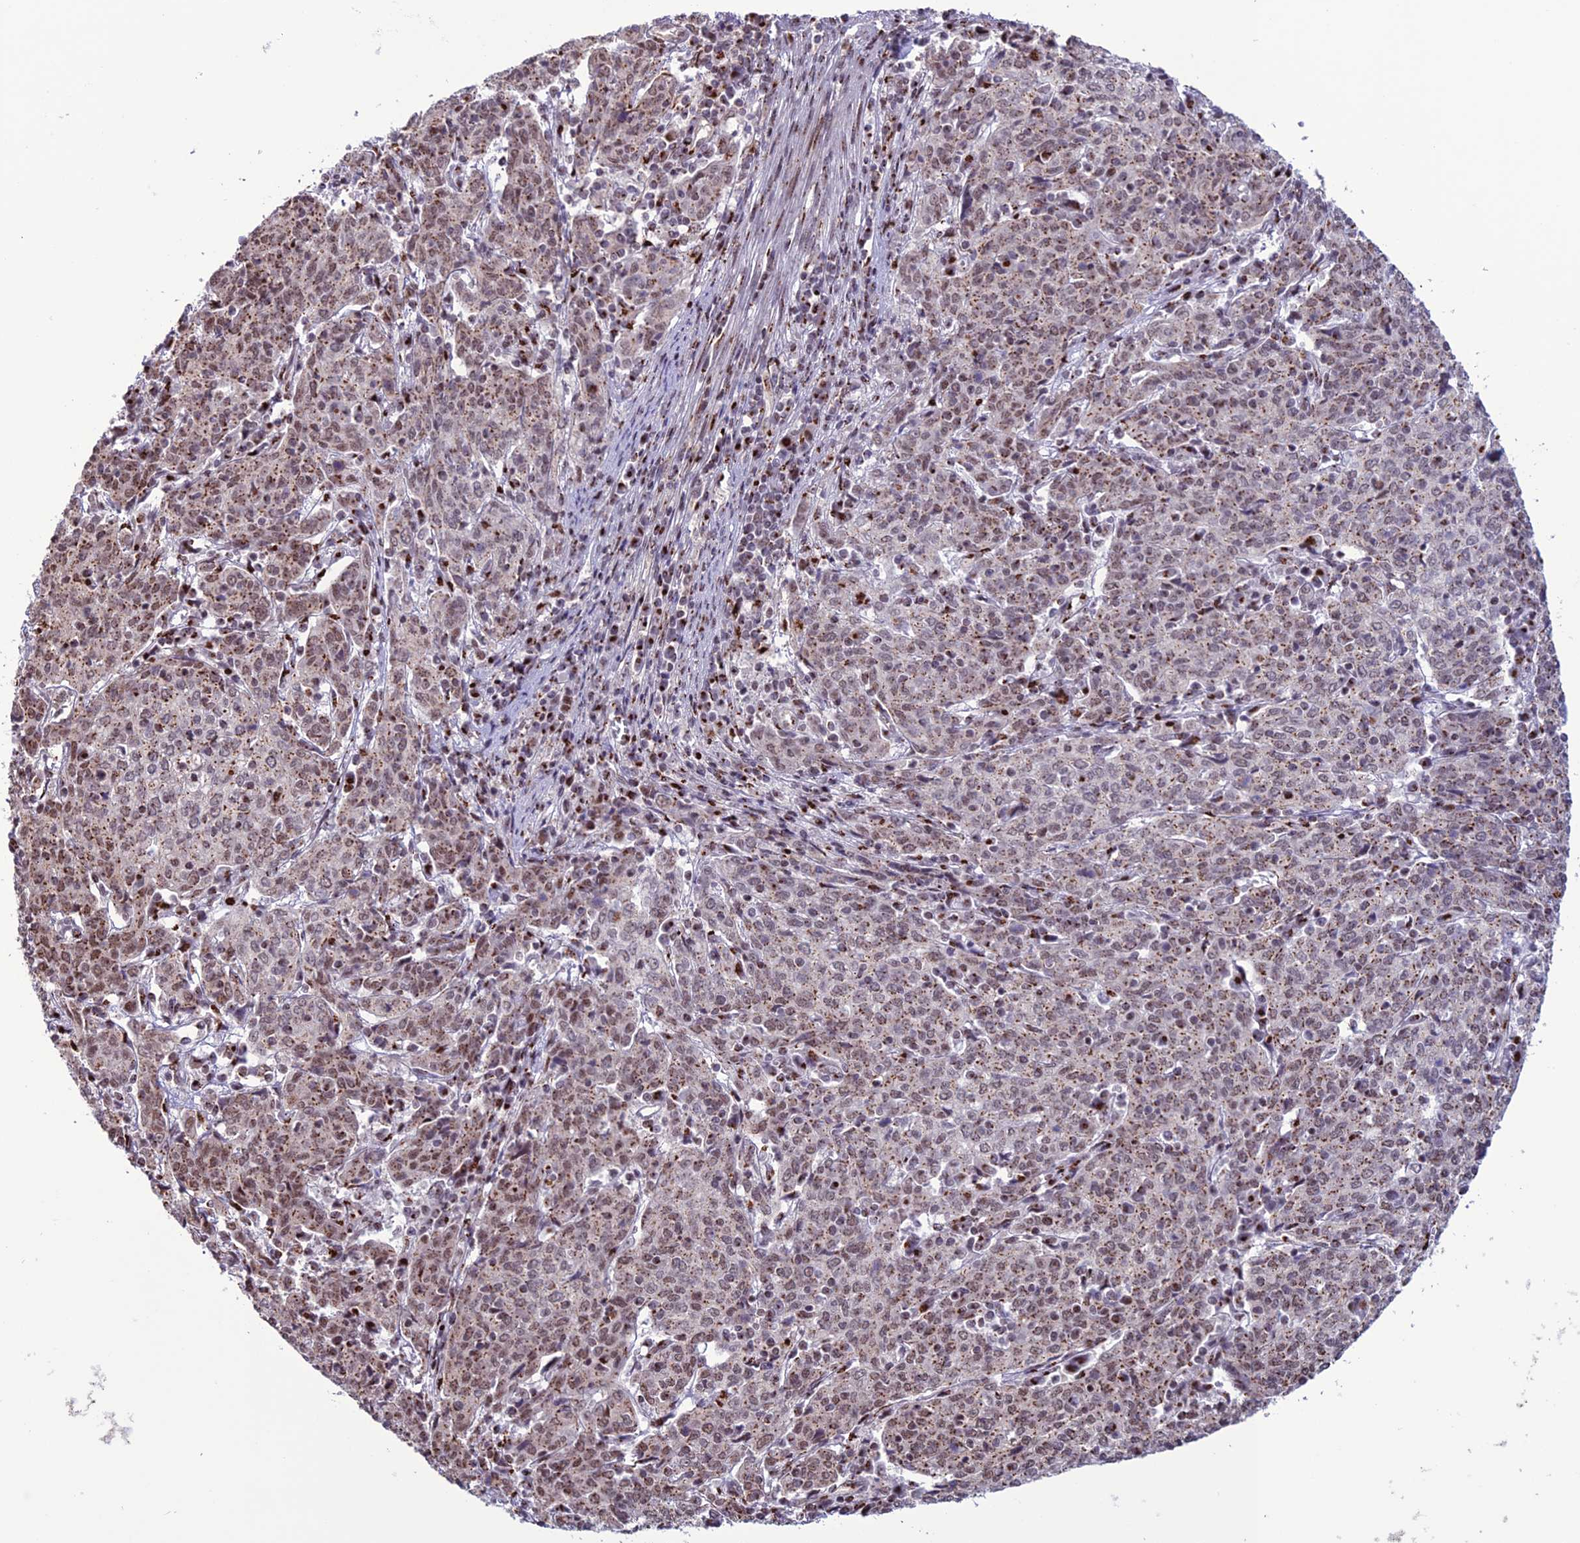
{"staining": {"intensity": "moderate", "quantity": ">75%", "location": "cytoplasmic/membranous,nuclear"}, "tissue": "cervical cancer", "cell_type": "Tumor cells", "image_type": "cancer", "snomed": [{"axis": "morphology", "description": "Squamous cell carcinoma, NOS"}, {"axis": "topography", "description": "Cervix"}], "caption": "Immunohistochemistry photomicrograph of neoplastic tissue: human cervical squamous cell carcinoma stained using immunohistochemistry demonstrates medium levels of moderate protein expression localized specifically in the cytoplasmic/membranous and nuclear of tumor cells, appearing as a cytoplasmic/membranous and nuclear brown color.", "gene": "PLEKHA4", "patient": {"sex": "female", "age": 67}}